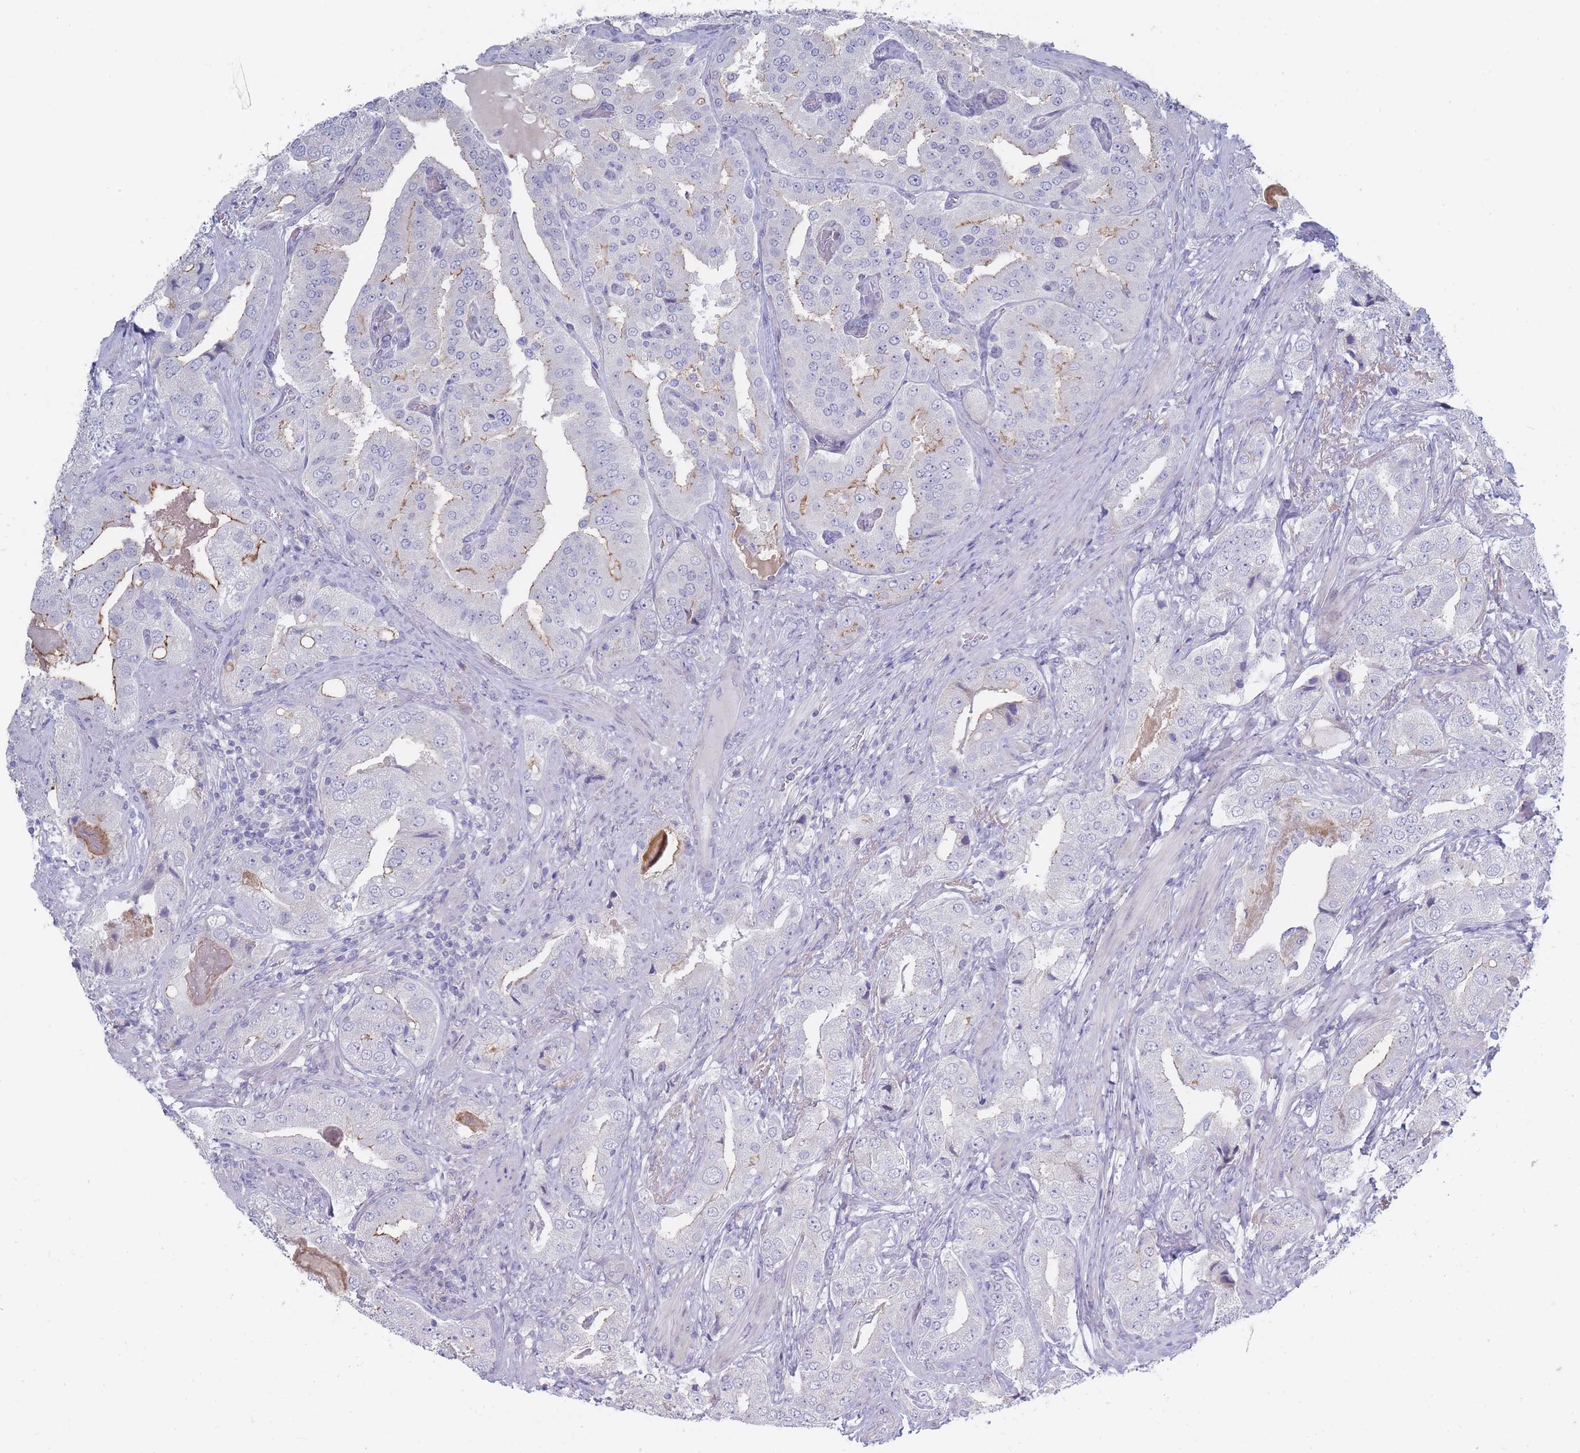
{"staining": {"intensity": "negative", "quantity": "none", "location": "none"}, "tissue": "prostate cancer", "cell_type": "Tumor cells", "image_type": "cancer", "snomed": [{"axis": "morphology", "description": "Adenocarcinoma, High grade"}, {"axis": "topography", "description": "Prostate"}], "caption": "A histopathology image of prostate cancer stained for a protein exhibits no brown staining in tumor cells.", "gene": "PIGU", "patient": {"sex": "male", "age": 63}}